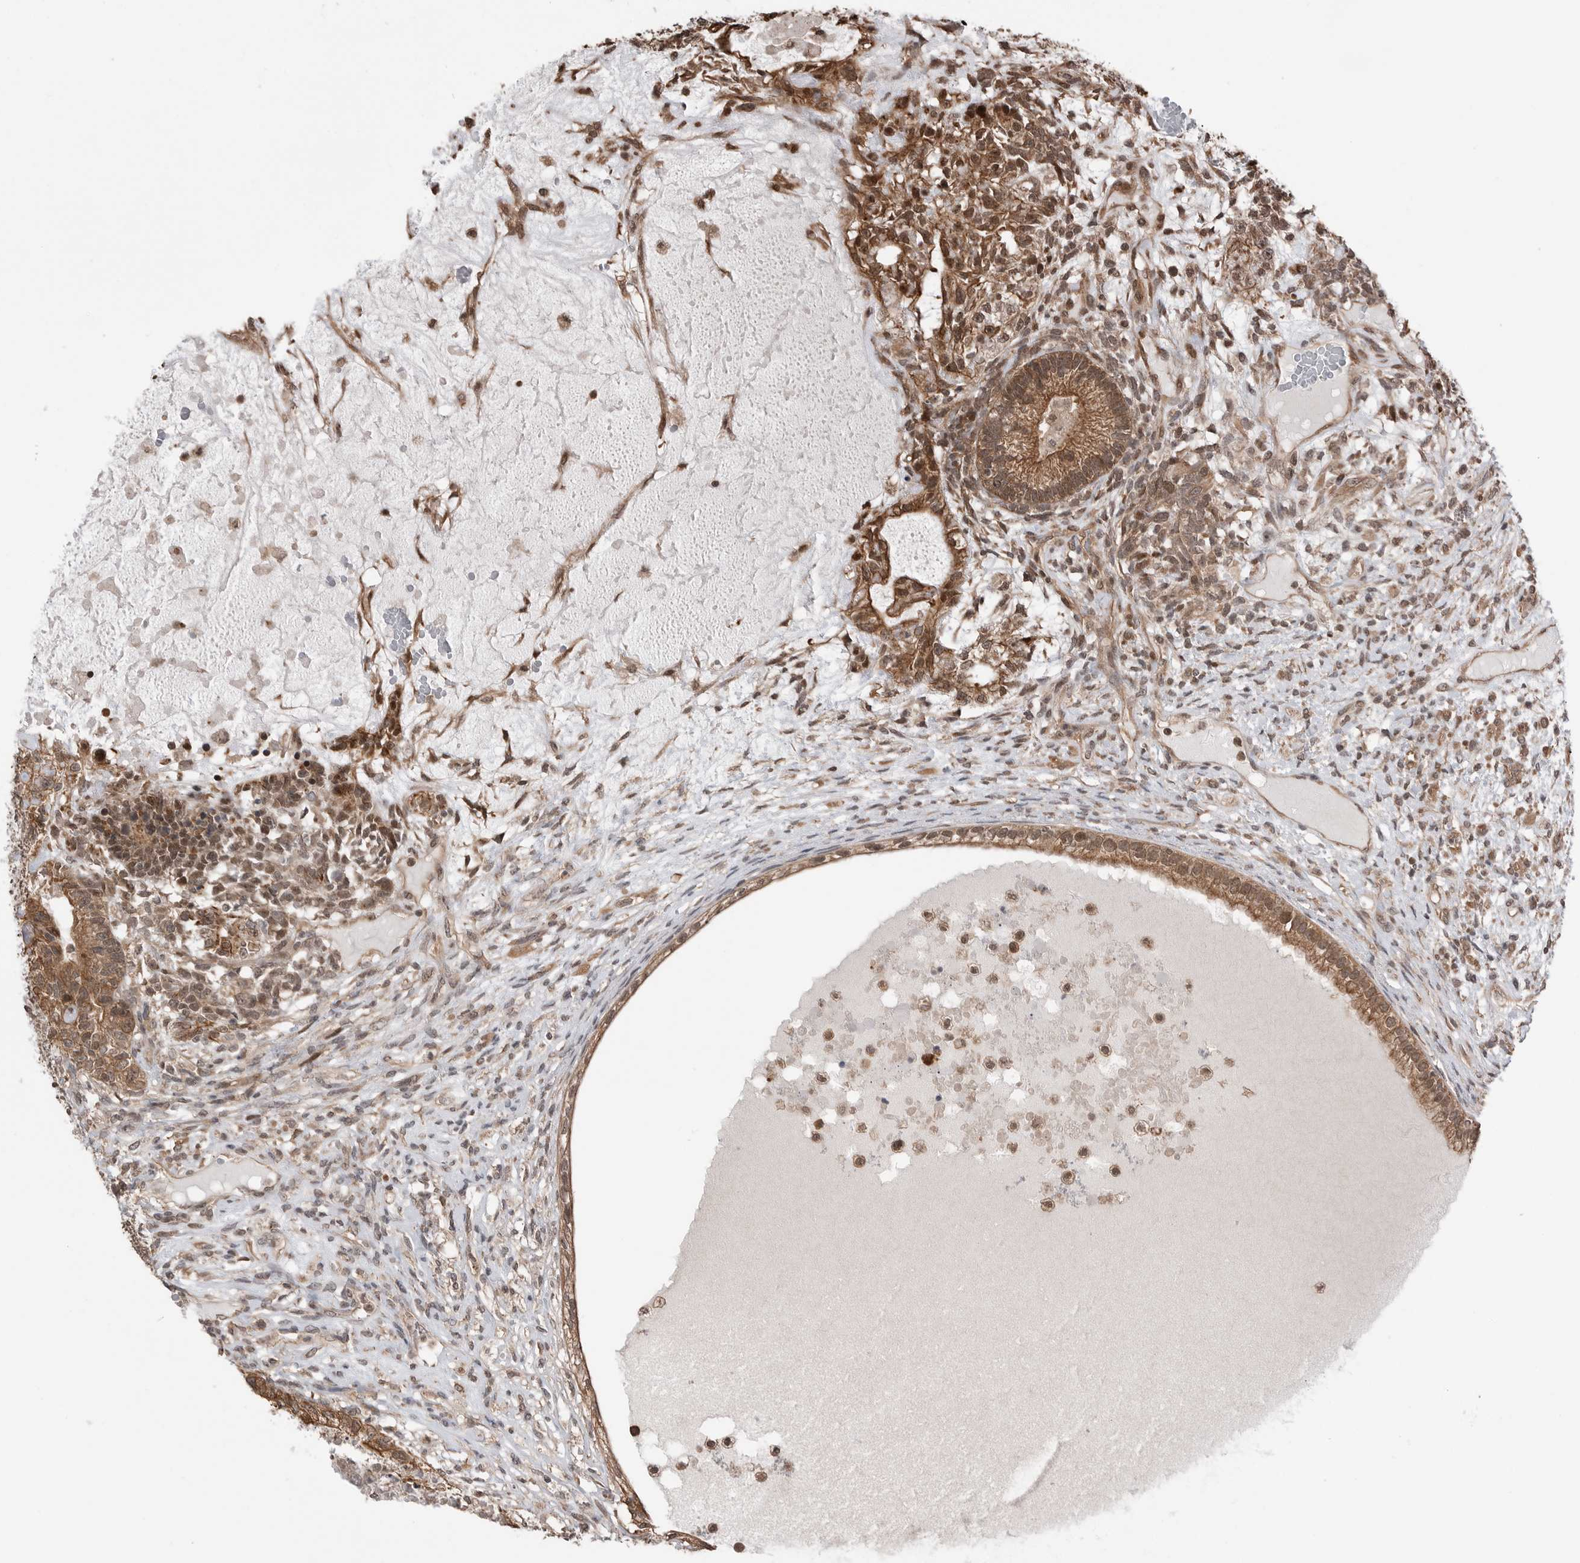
{"staining": {"intensity": "moderate", "quantity": ">75%", "location": "cytoplasmic/membranous"}, "tissue": "testis cancer", "cell_type": "Tumor cells", "image_type": "cancer", "snomed": [{"axis": "morphology", "description": "Seminoma, NOS"}, {"axis": "morphology", "description": "Carcinoma, Embryonal, NOS"}, {"axis": "topography", "description": "Testis"}], "caption": "Immunohistochemistry (IHC) (DAB) staining of testis cancer exhibits moderate cytoplasmic/membranous protein positivity in approximately >75% of tumor cells.", "gene": "PEAK1", "patient": {"sex": "male", "age": 28}}